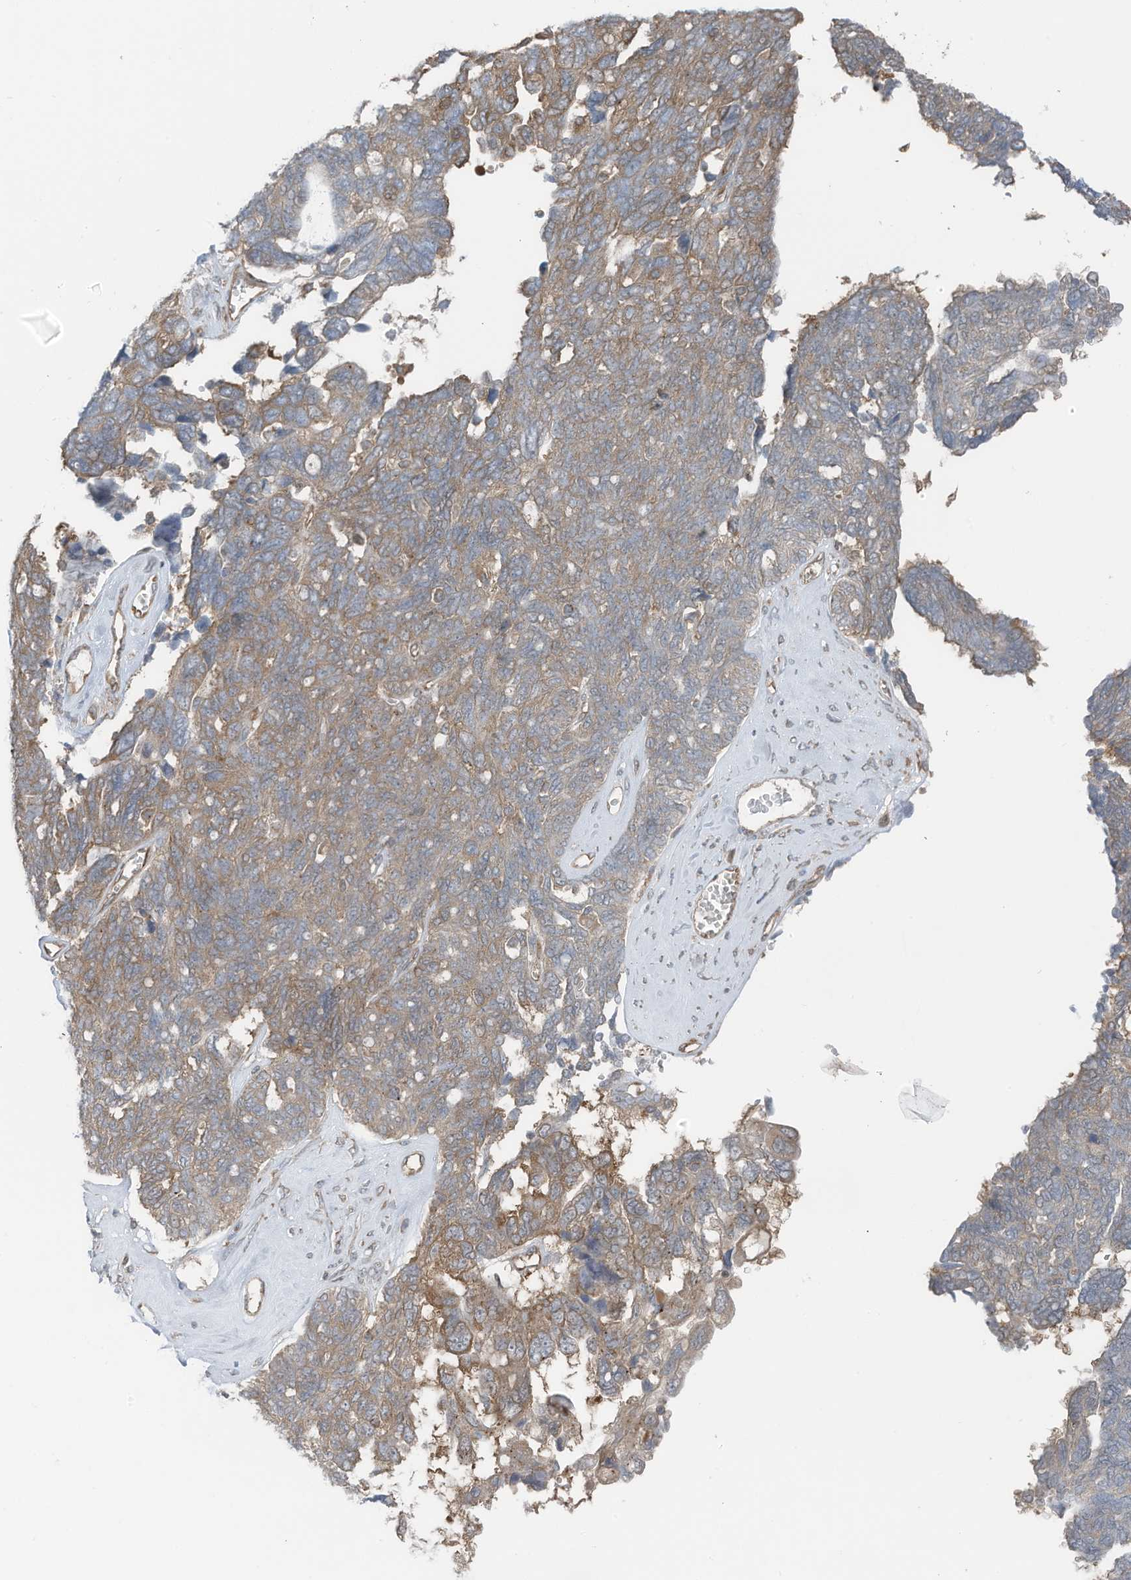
{"staining": {"intensity": "moderate", "quantity": "25%-75%", "location": "cytoplasmic/membranous"}, "tissue": "ovarian cancer", "cell_type": "Tumor cells", "image_type": "cancer", "snomed": [{"axis": "morphology", "description": "Cystadenocarcinoma, serous, NOS"}, {"axis": "topography", "description": "Ovary"}], "caption": "Ovarian cancer stained for a protein (brown) shows moderate cytoplasmic/membranous positive staining in approximately 25%-75% of tumor cells.", "gene": "TXNDC9", "patient": {"sex": "female", "age": 79}}